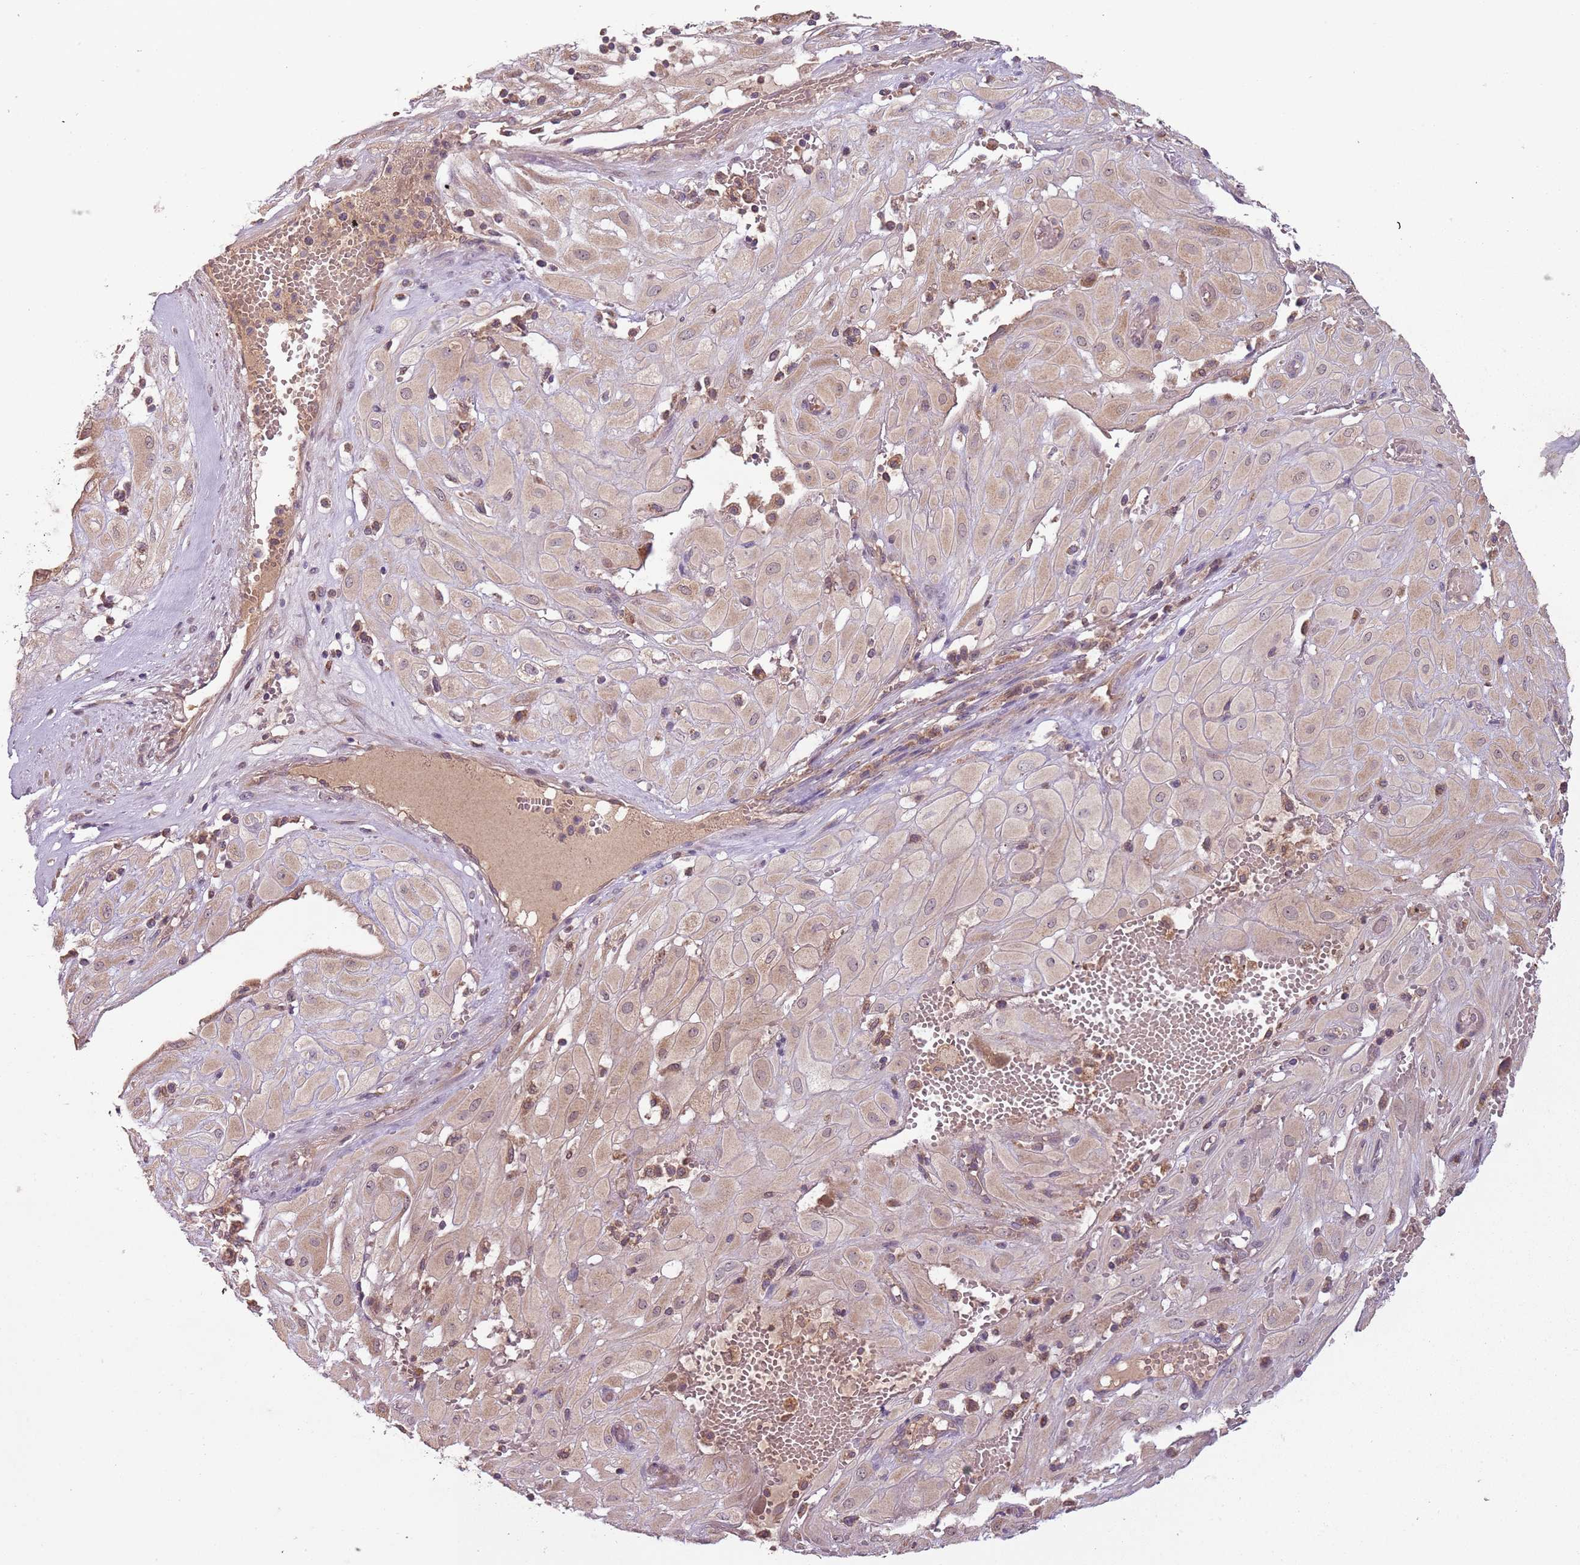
{"staining": {"intensity": "weak", "quantity": ">75%", "location": "cytoplasmic/membranous"}, "tissue": "cervical cancer", "cell_type": "Tumor cells", "image_type": "cancer", "snomed": [{"axis": "morphology", "description": "Squamous cell carcinoma, NOS"}, {"axis": "topography", "description": "Cervix"}], "caption": "This histopathology image exhibits cervical cancer (squamous cell carcinoma) stained with immunohistochemistry (IHC) to label a protein in brown. The cytoplasmic/membranous of tumor cells show weak positivity for the protein. Nuclei are counter-stained blue.", "gene": "FECH", "patient": {"sex": "female", "age": 36}}